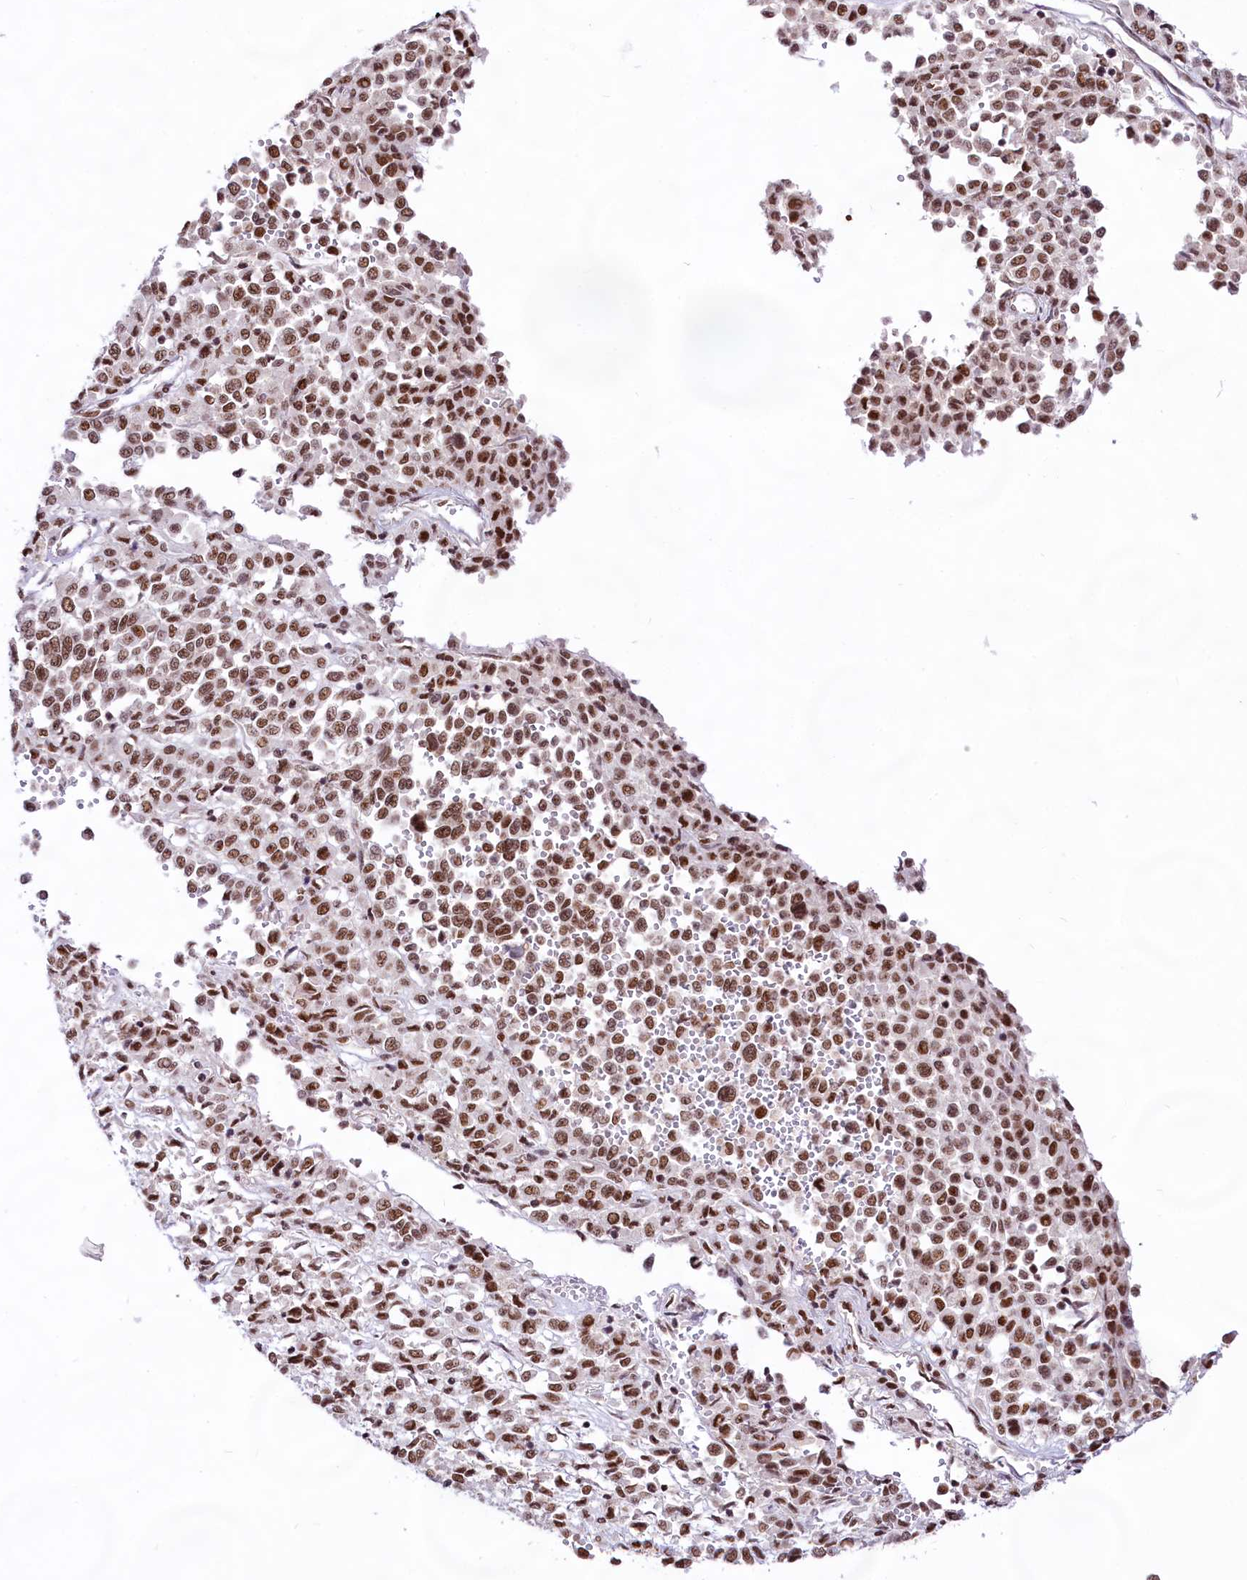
{"staining": {"intensity": "moderate", "quantity": ">75%", "location": "nuclear"}, "tissue": "melanoma", "cell_type": "Tumor cells", "image_type": "cancer", "snomed": [{"axis": "morphology", "description": "Malignant melanoma, Metastatic site"}, {"axis": "topography", "description": "Pancreas"}], "caption": "Protein staining reveals moderate nuclear staining in approximately >75% of tumor cells in melanoma. Using DAB (brown) and hematoxylin (blue) stains, captured at high magnification using brightfield microscopy.", "gene": "HIRA", "patient": {"sex": "female", "age": 30}}